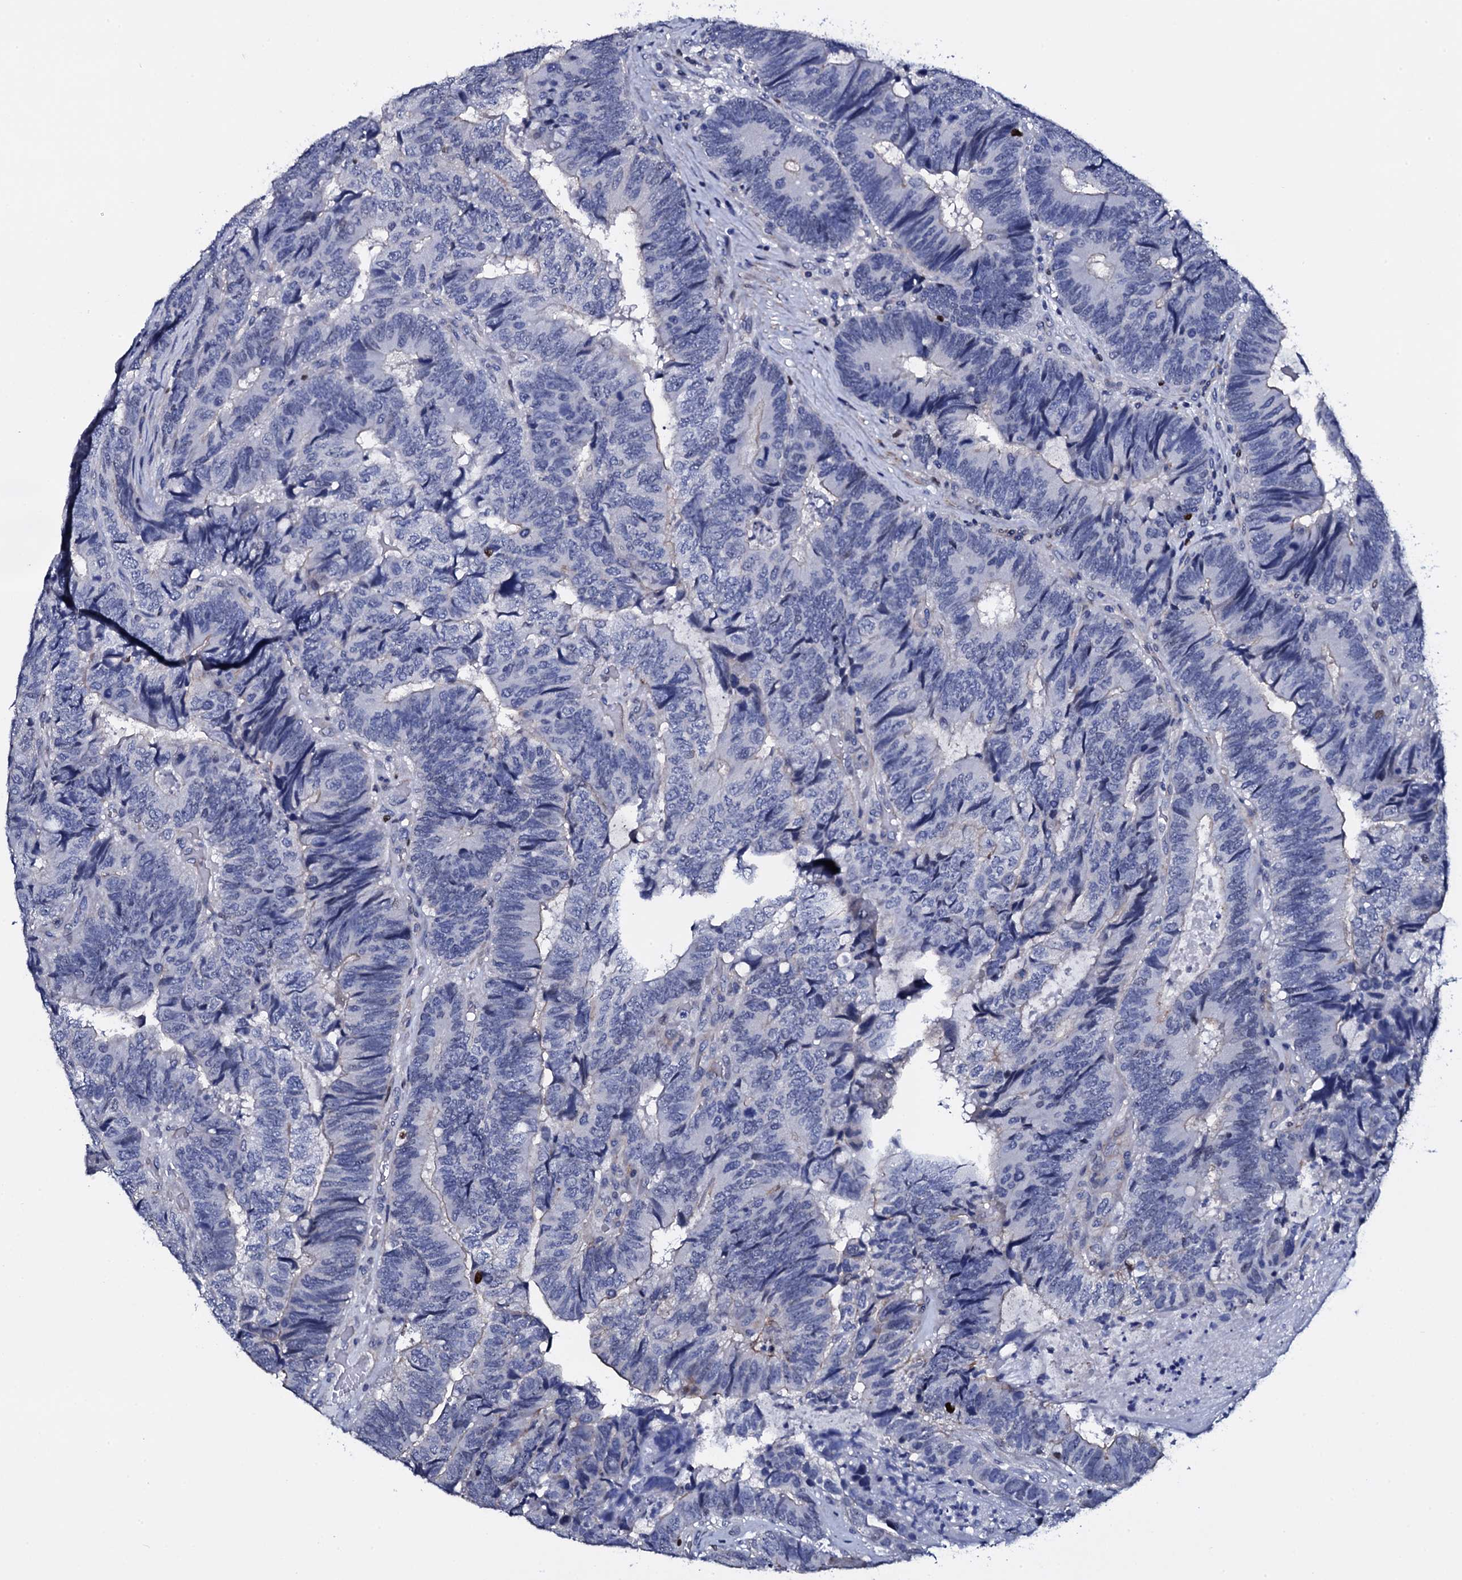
{"staining": {"intensity": "negative", "quantity": "none", "location": "none"}, "tissue": "colorectal cancer", "cell_type": "Tumor cells", "image_type": "cancer", "snomed": [{"axis": "morphology", "description": "Adenocarcinoma, NOS"}, {"axis": "topography", "description": "Colon"}], "caption": "The photomicrograph reveals no staining of tumor cells in colorectal cancer.", "gene": "NPM2", "patient": {"sex": "female", "age": 67}}